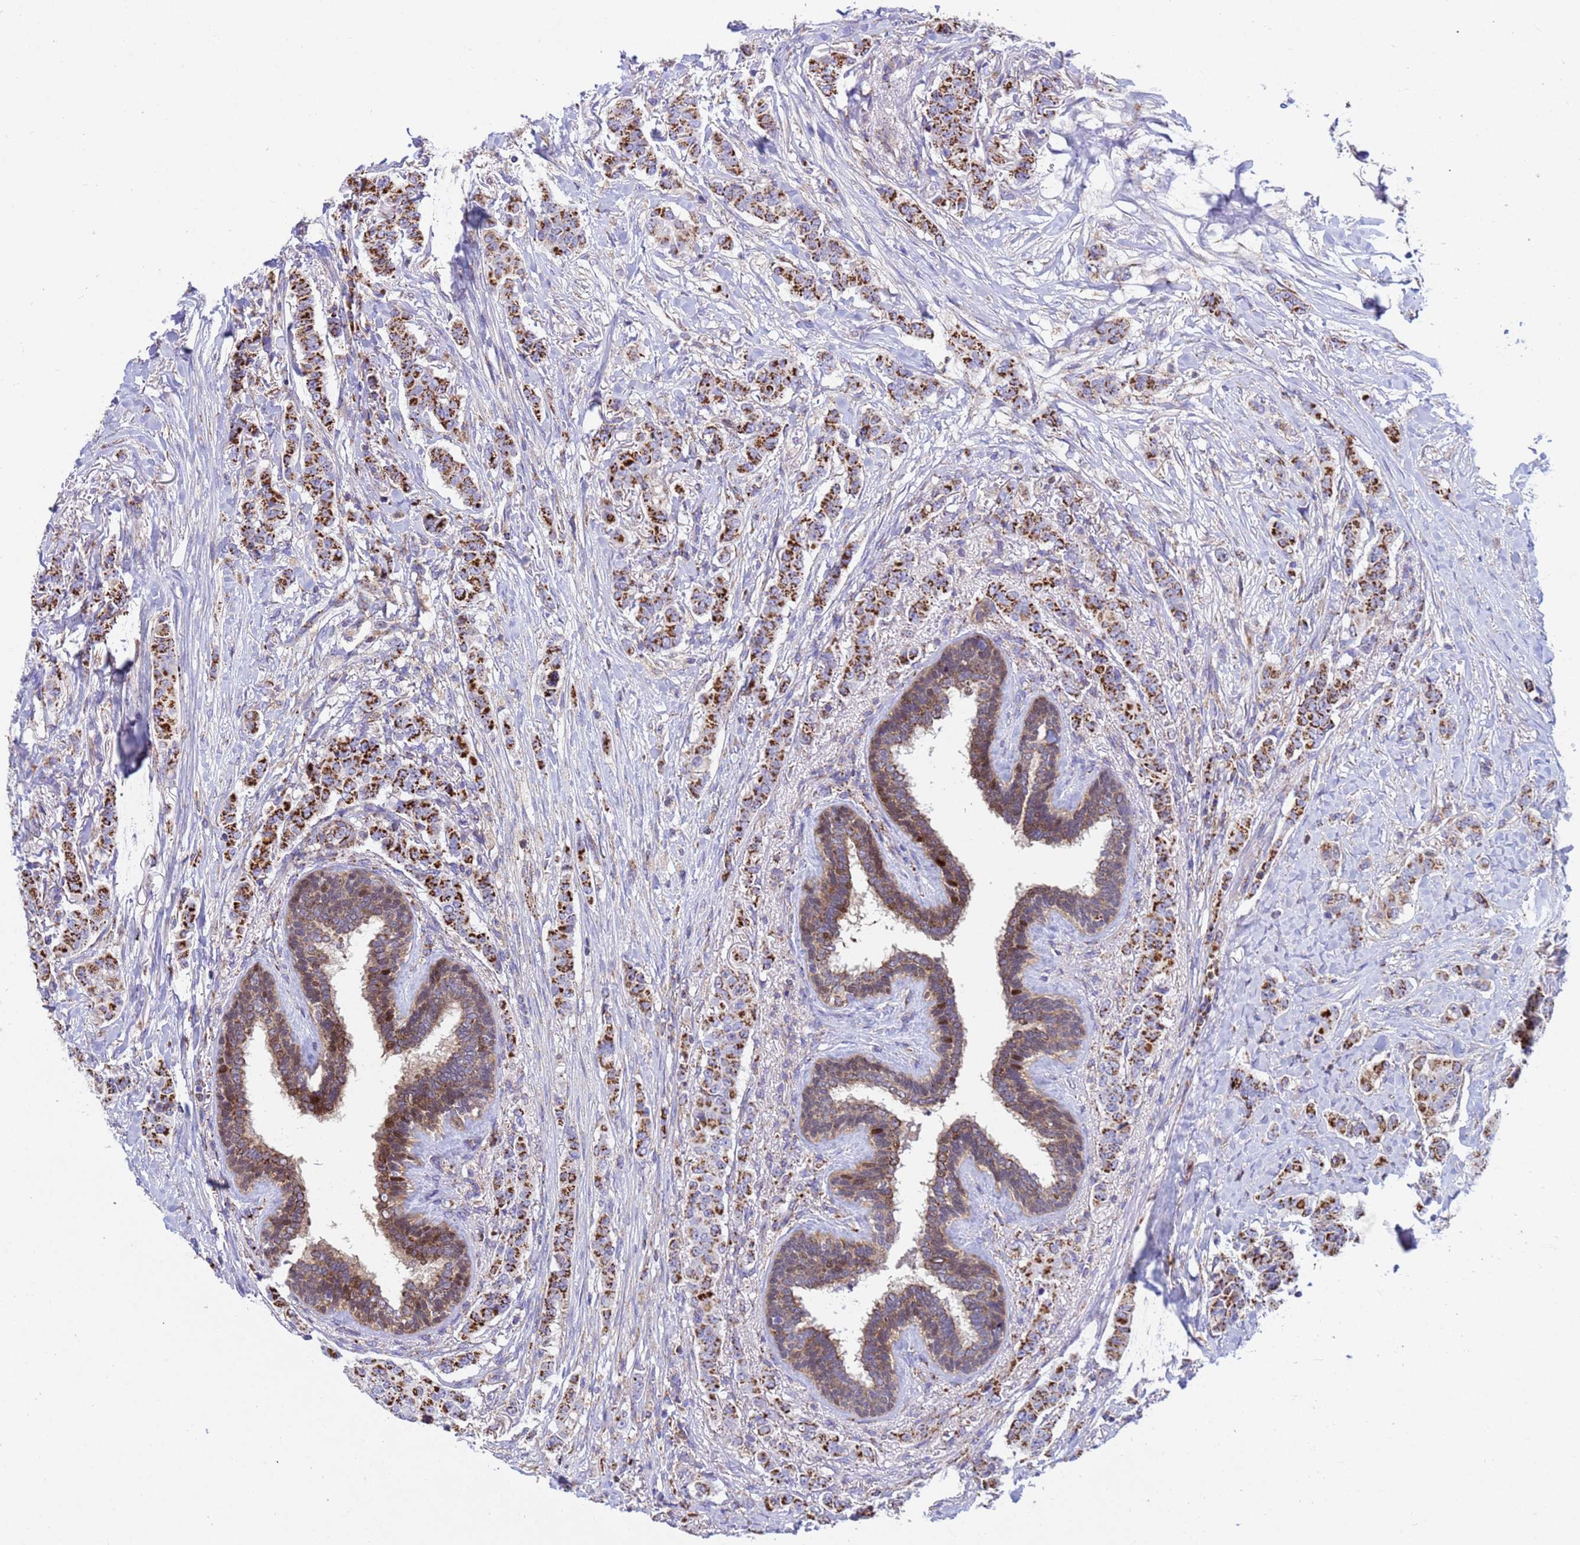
{"staining": {"intensity": "strong", "quantity": ">75%", "location": "cytoplasmic/membranous"}, "tissue": "breast cancer", "cell_type": "Tumor cells", "image_type": "cancer", "snomed": [{"axis": "morphology", "description": "Duct carcinoma"}, {"axis": "topography", "description": "Breast"}], "caption": "Tumor cells demonstrate high levels of strong cytoplasmic/membranous staining in about >75% of cells in human breast invasive ductal carcinoma.", "gene": "TUBGCP3", "patient": {"sex": "female", "age": 40}}